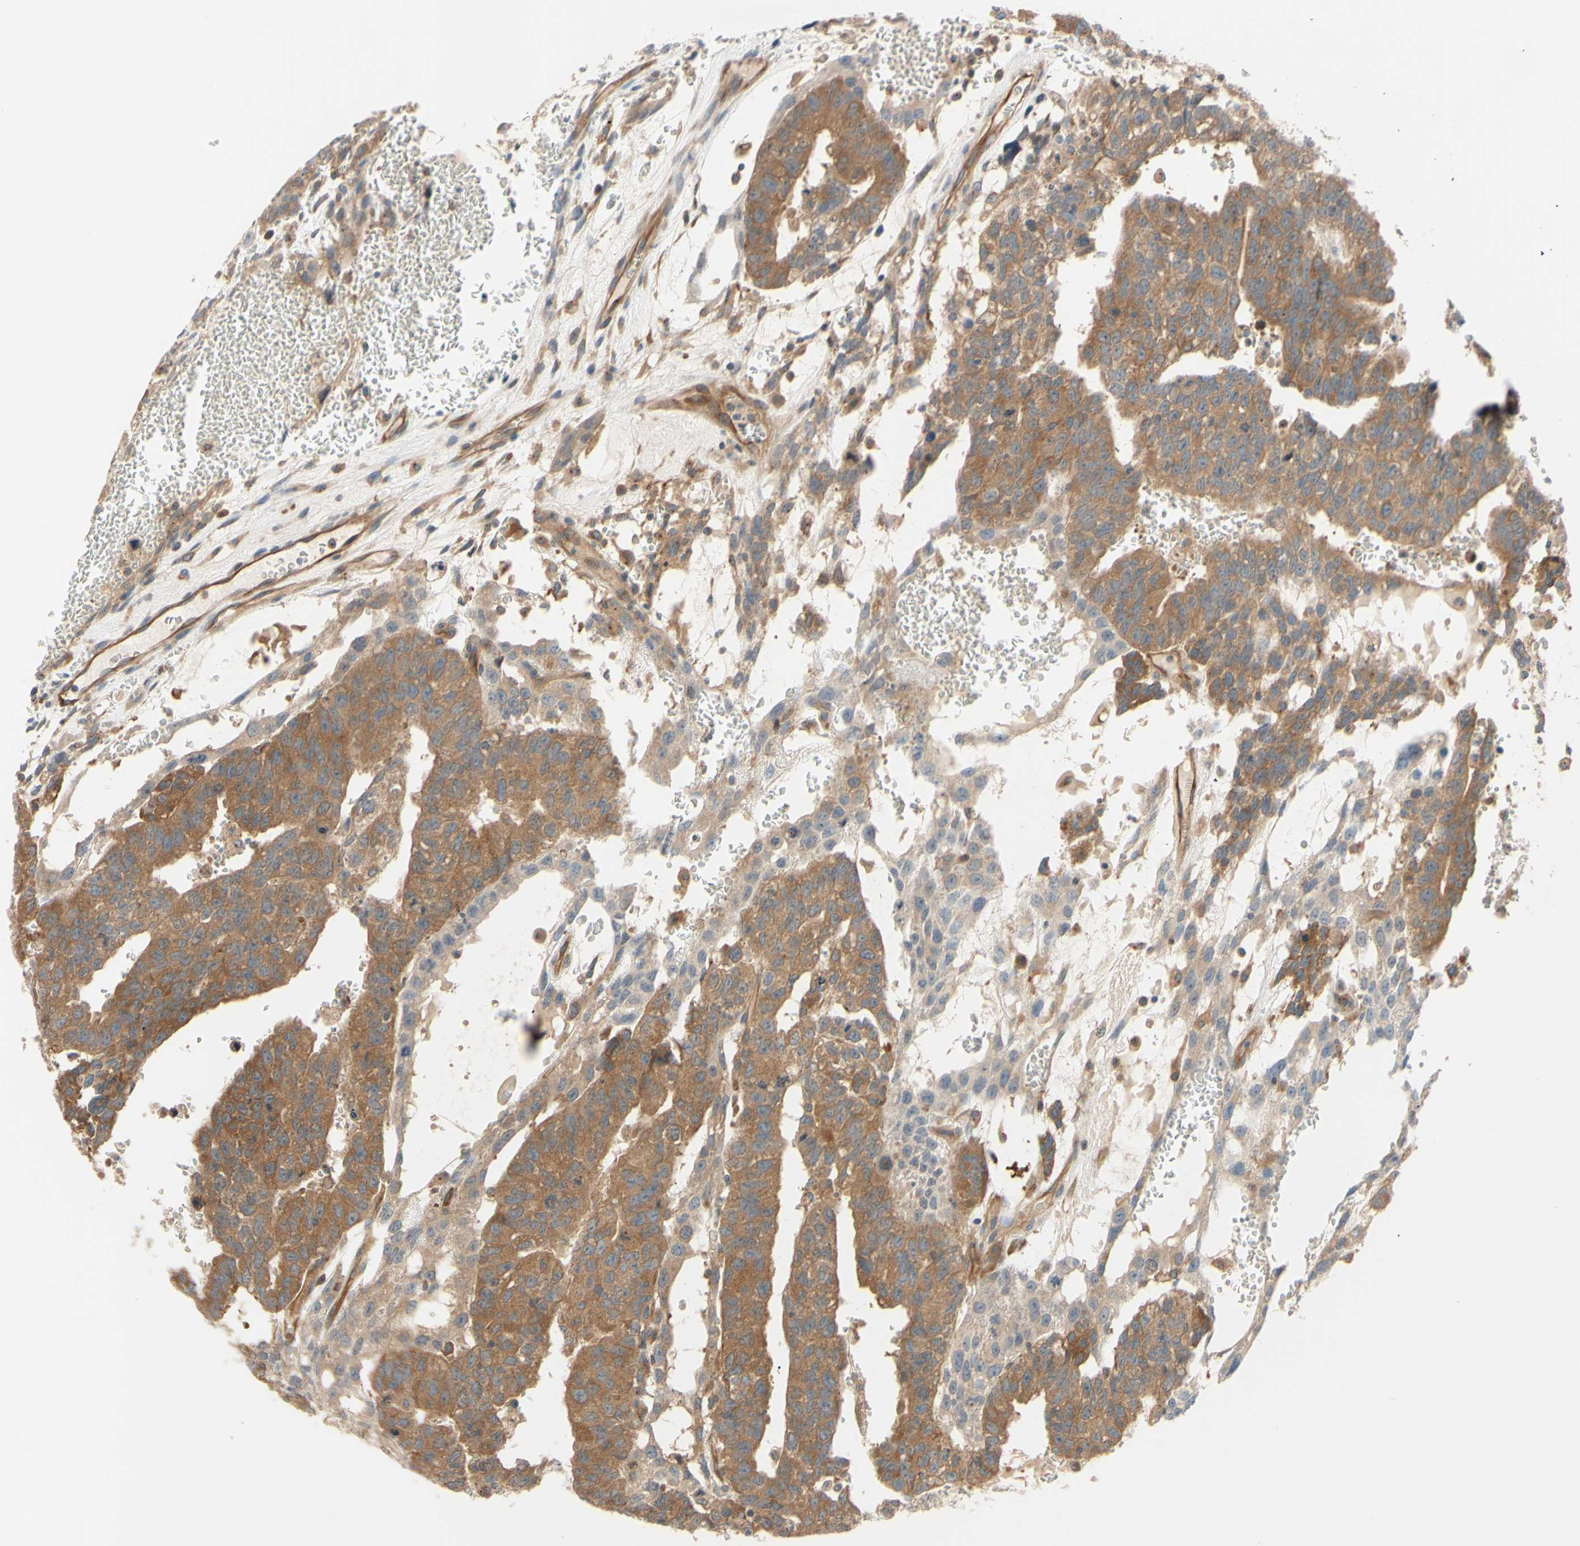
{"staining": {"intensity": "moderate", "quantity": ">75%", "location": "cytoplasmic/membranous"}, "tissue": "testis cancer", "cell_type": "Tumor cells", "image_type": "cancer", "snomed": [{"axis": "morphology", "description": "Seminoma, NOS"}, {"axis": "morphology", "description": "Carcinoma, Embryonal, NOS"}, {"axis": "topography", "description": "Testis"}], "caption": "A micrograph showing moderate cytoplasmic/membranous positivity in approximately >75% of tumor cells in testis seminoma, as visualized by brown immunohistochemical staining.", "gene": "DYNLRB1", "patient": {"sex": "male", "age": 52}}